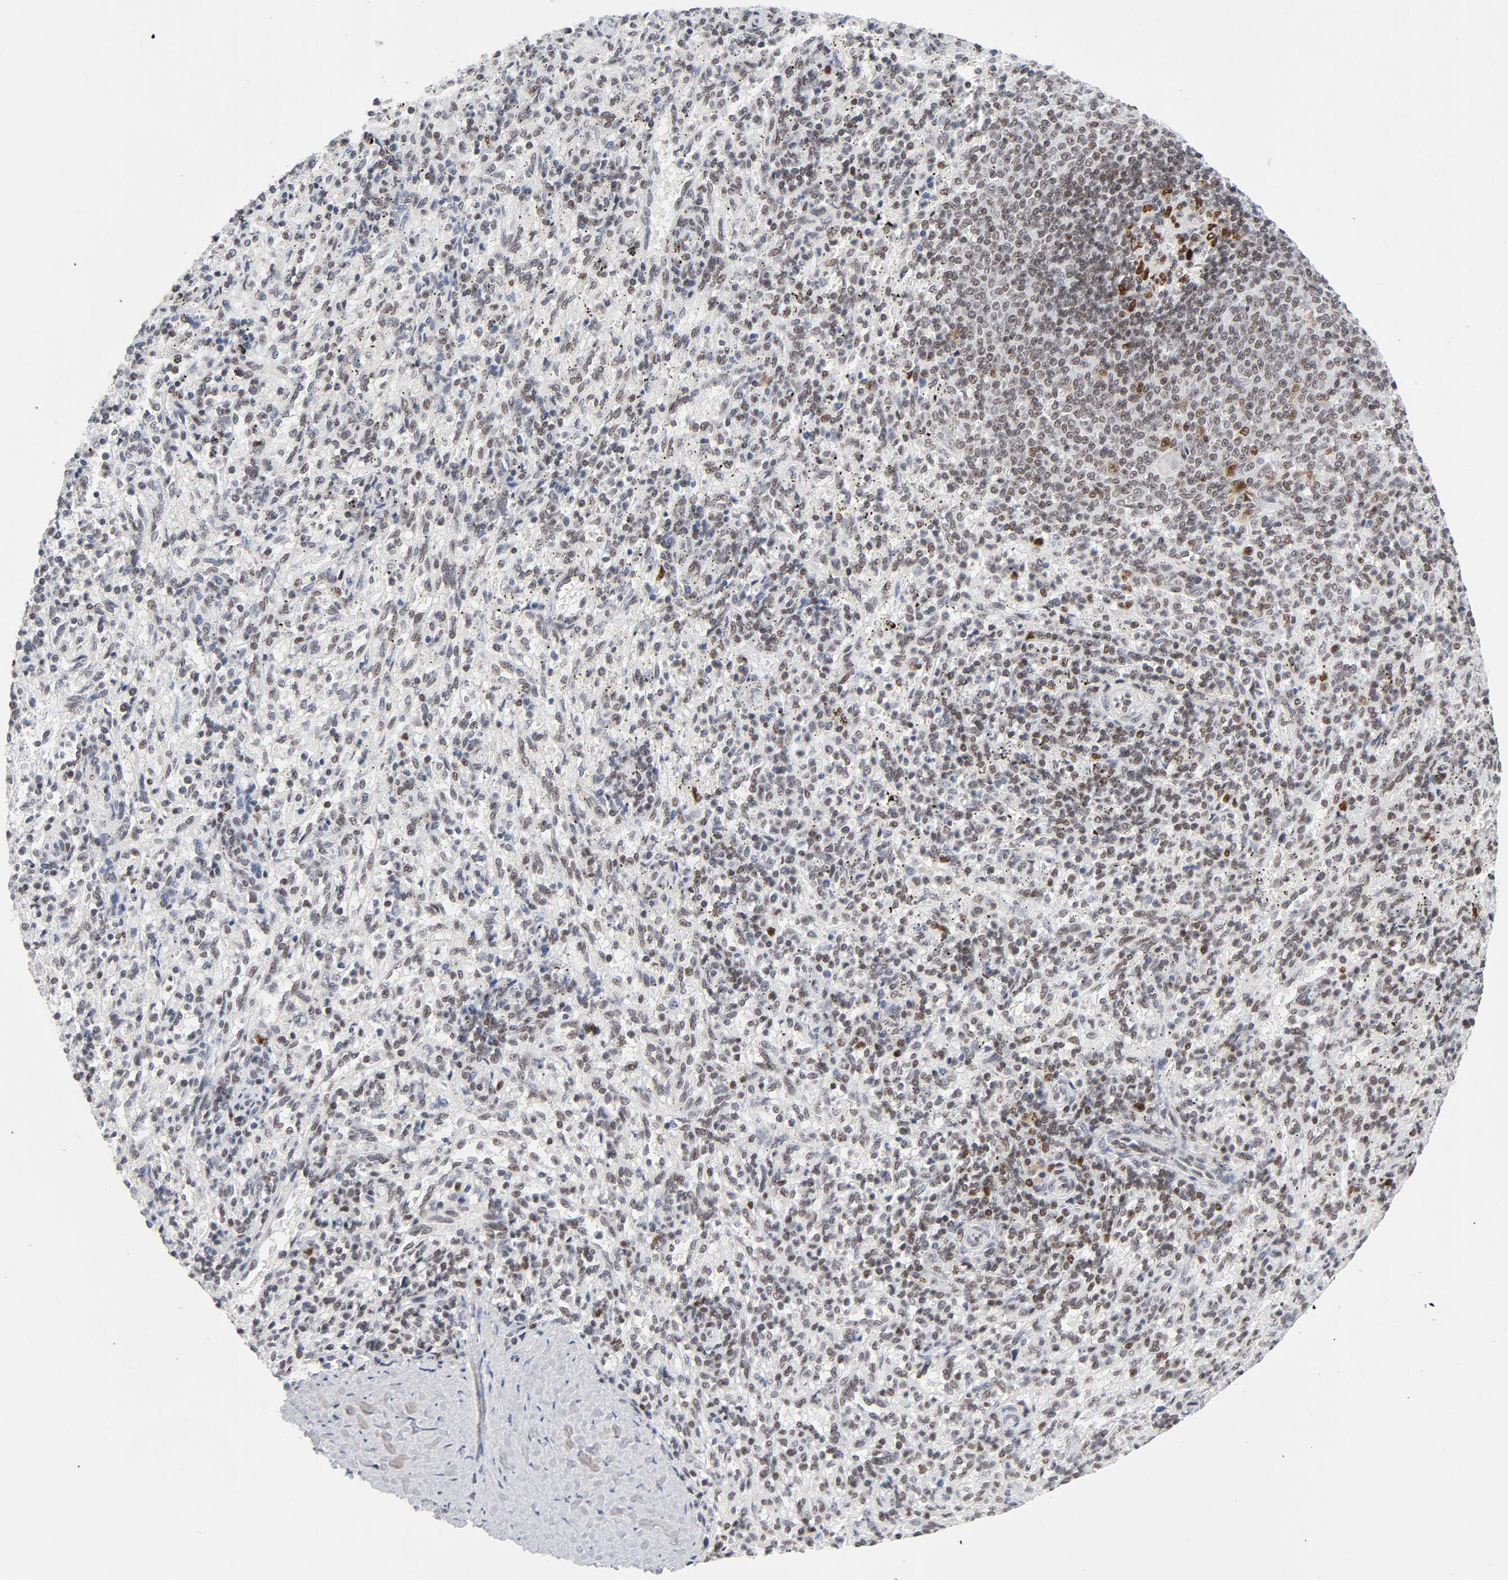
{"staining": {"intensity": "moderate", "quantity": "<25%", "location": "nuclear"}, "tissue": "spleen", "cell_type": "Cells in red pulp", "image_type": "normal", "snomed": [{"axis": "morphology", "description": "Normal tissue, NOS"}, {"axis": "topography", "description": "Spleen"}], "caption": "This micrograph exhibits IHC staining of normal human spleen, with low moderate nuclear staining in approximately <25% of cells in red pulp.", "gene": "RFC4", "patient": {"sex": "female", "age": 10}}